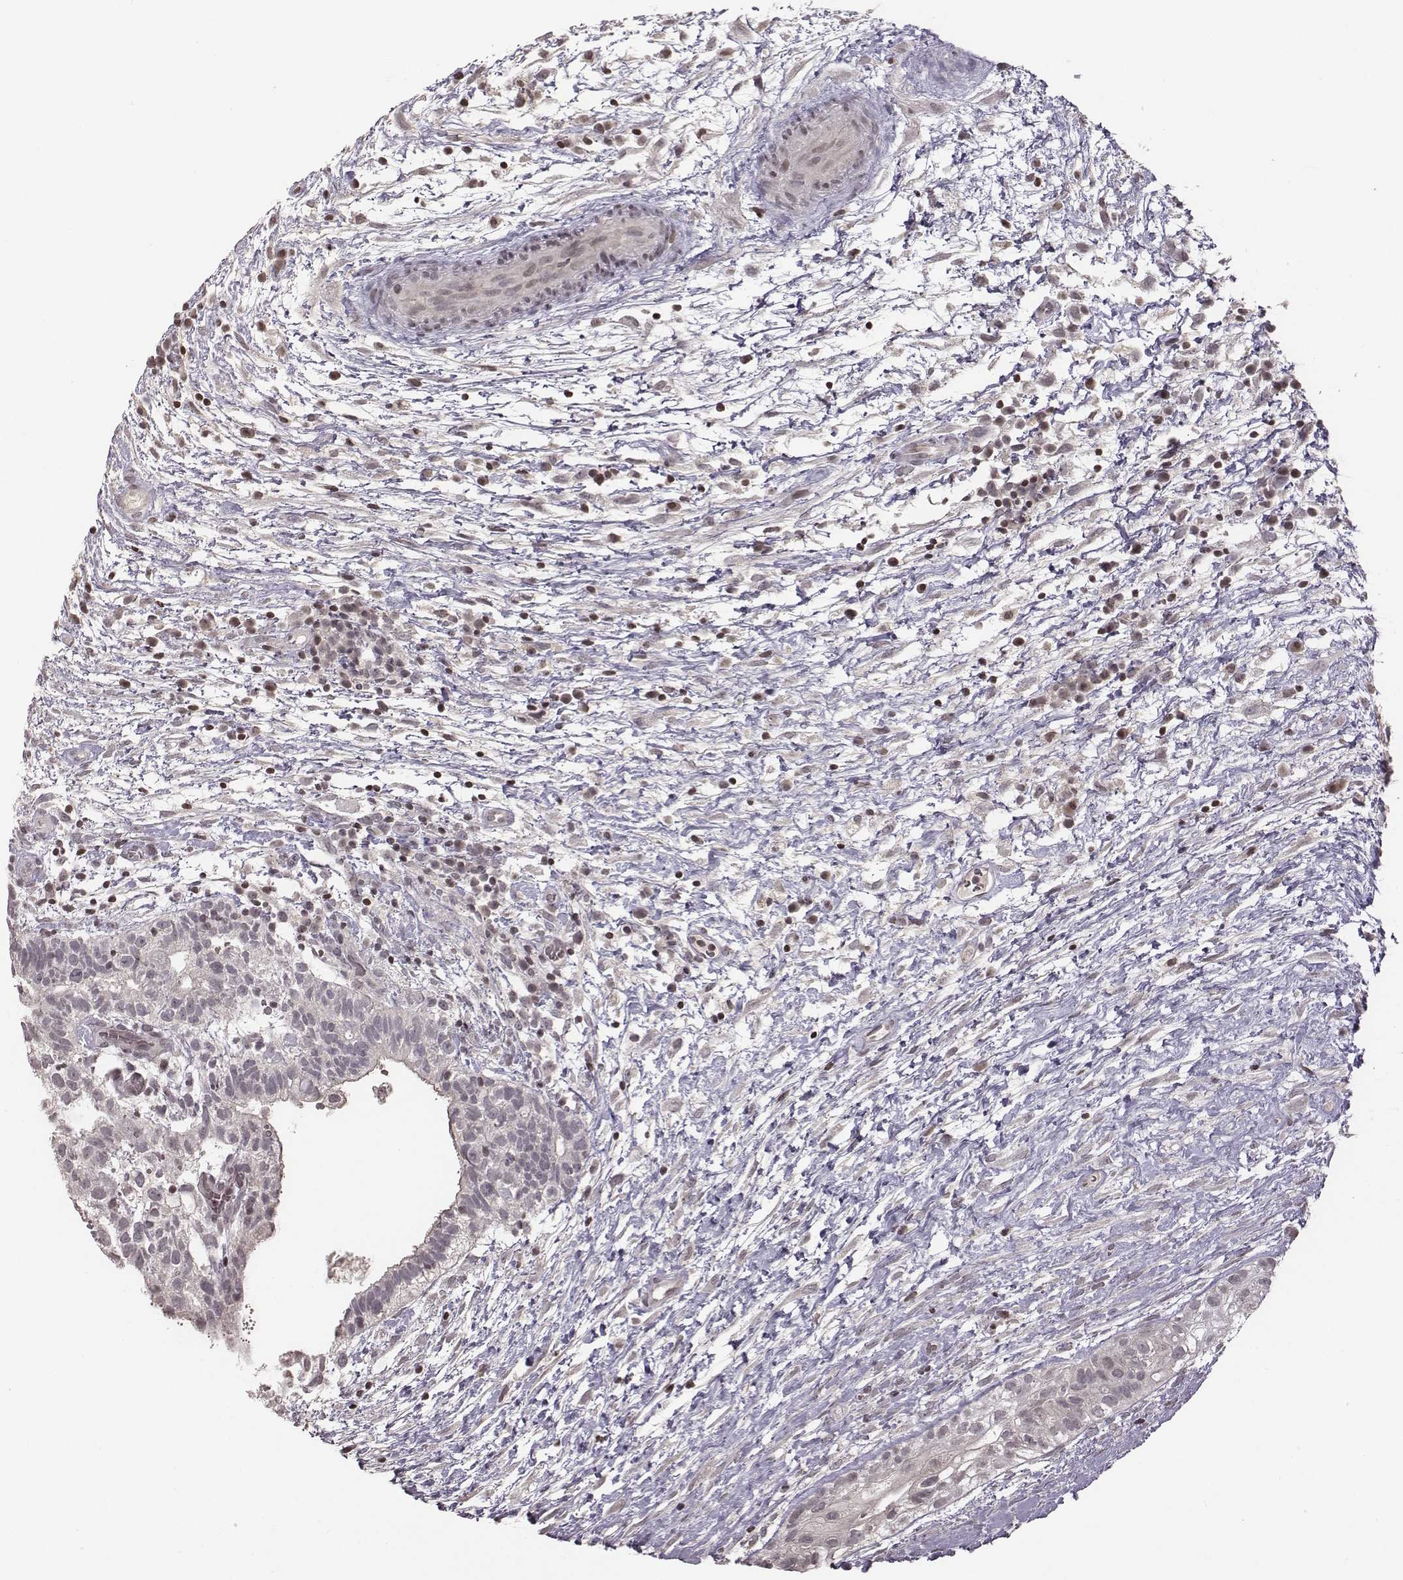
{"staining": {"intensity": "negative", "quantity": "none", "location": "none"}, "tissue": "testis cancer", "cell_type": "Tumor cells", "image_type": "cancer", "snomed": [{"axis": "morphology", "description": "Normal tissue, NOS"}, {"axis": "morphology", "description": "Carcinoma, Embryonal, NOS"}, {"axis": "topography", "description": "Testis"}], "caption": "Tumor cells are negative for protein expression in human embryonal carcinoma (testis).", "gene": "GRM4", "patient": {"sex": "male", "age": 32}}